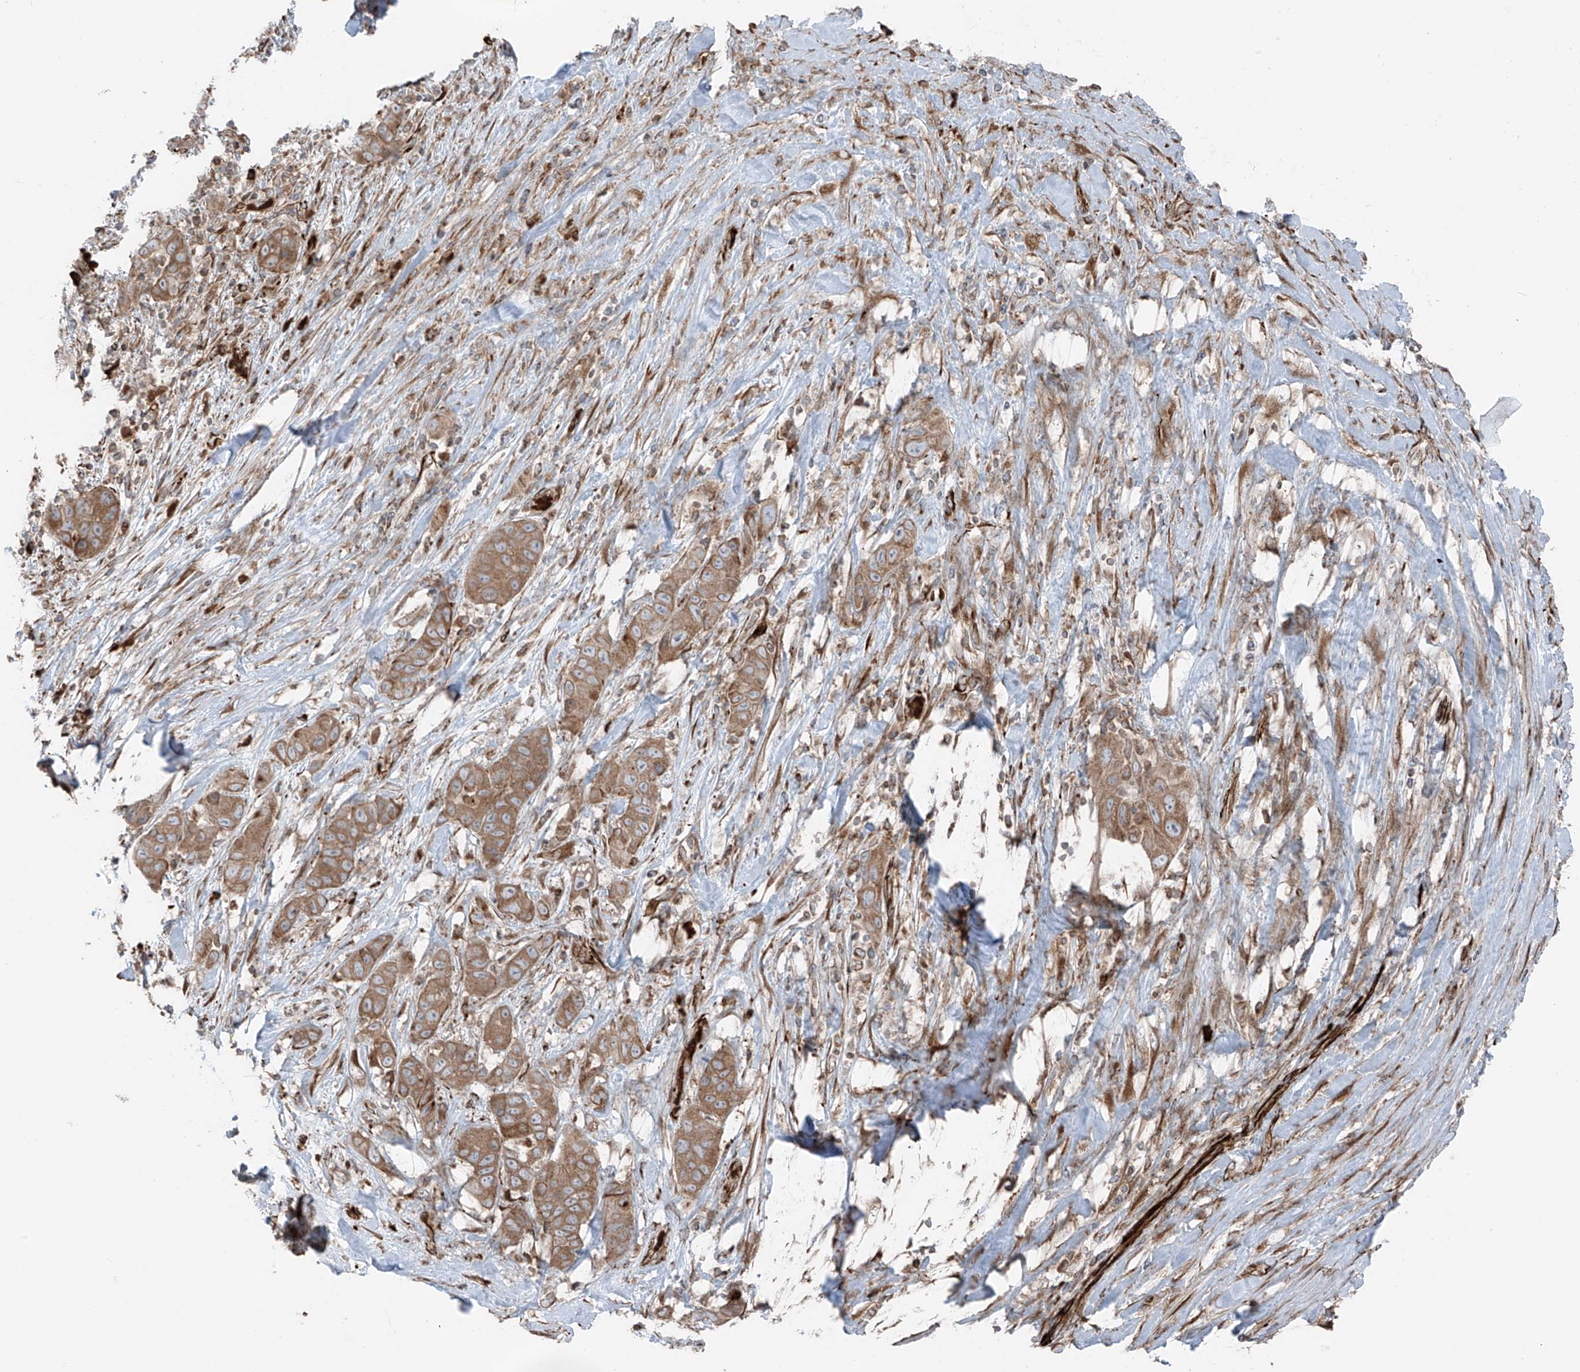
{"staining": {"intensity": "moderate", "quantity": ">75%", "location": "cytoplasmic/membranous"}, "tissue": "liver cancer", "cell_type": "Tumor cells", "image_type": "cancer", "snomed": [{"axis": "morphology", "description": "Cholangiocarcinoma"}, {"axis": "topography", "description": "Liver"}], "caption": "Human liver cancer stained with a protein marker demonstrates moderate staining in tumor cells.", "gene": "ERLEC1", "patient": {"sex": "female", "age": 52}}